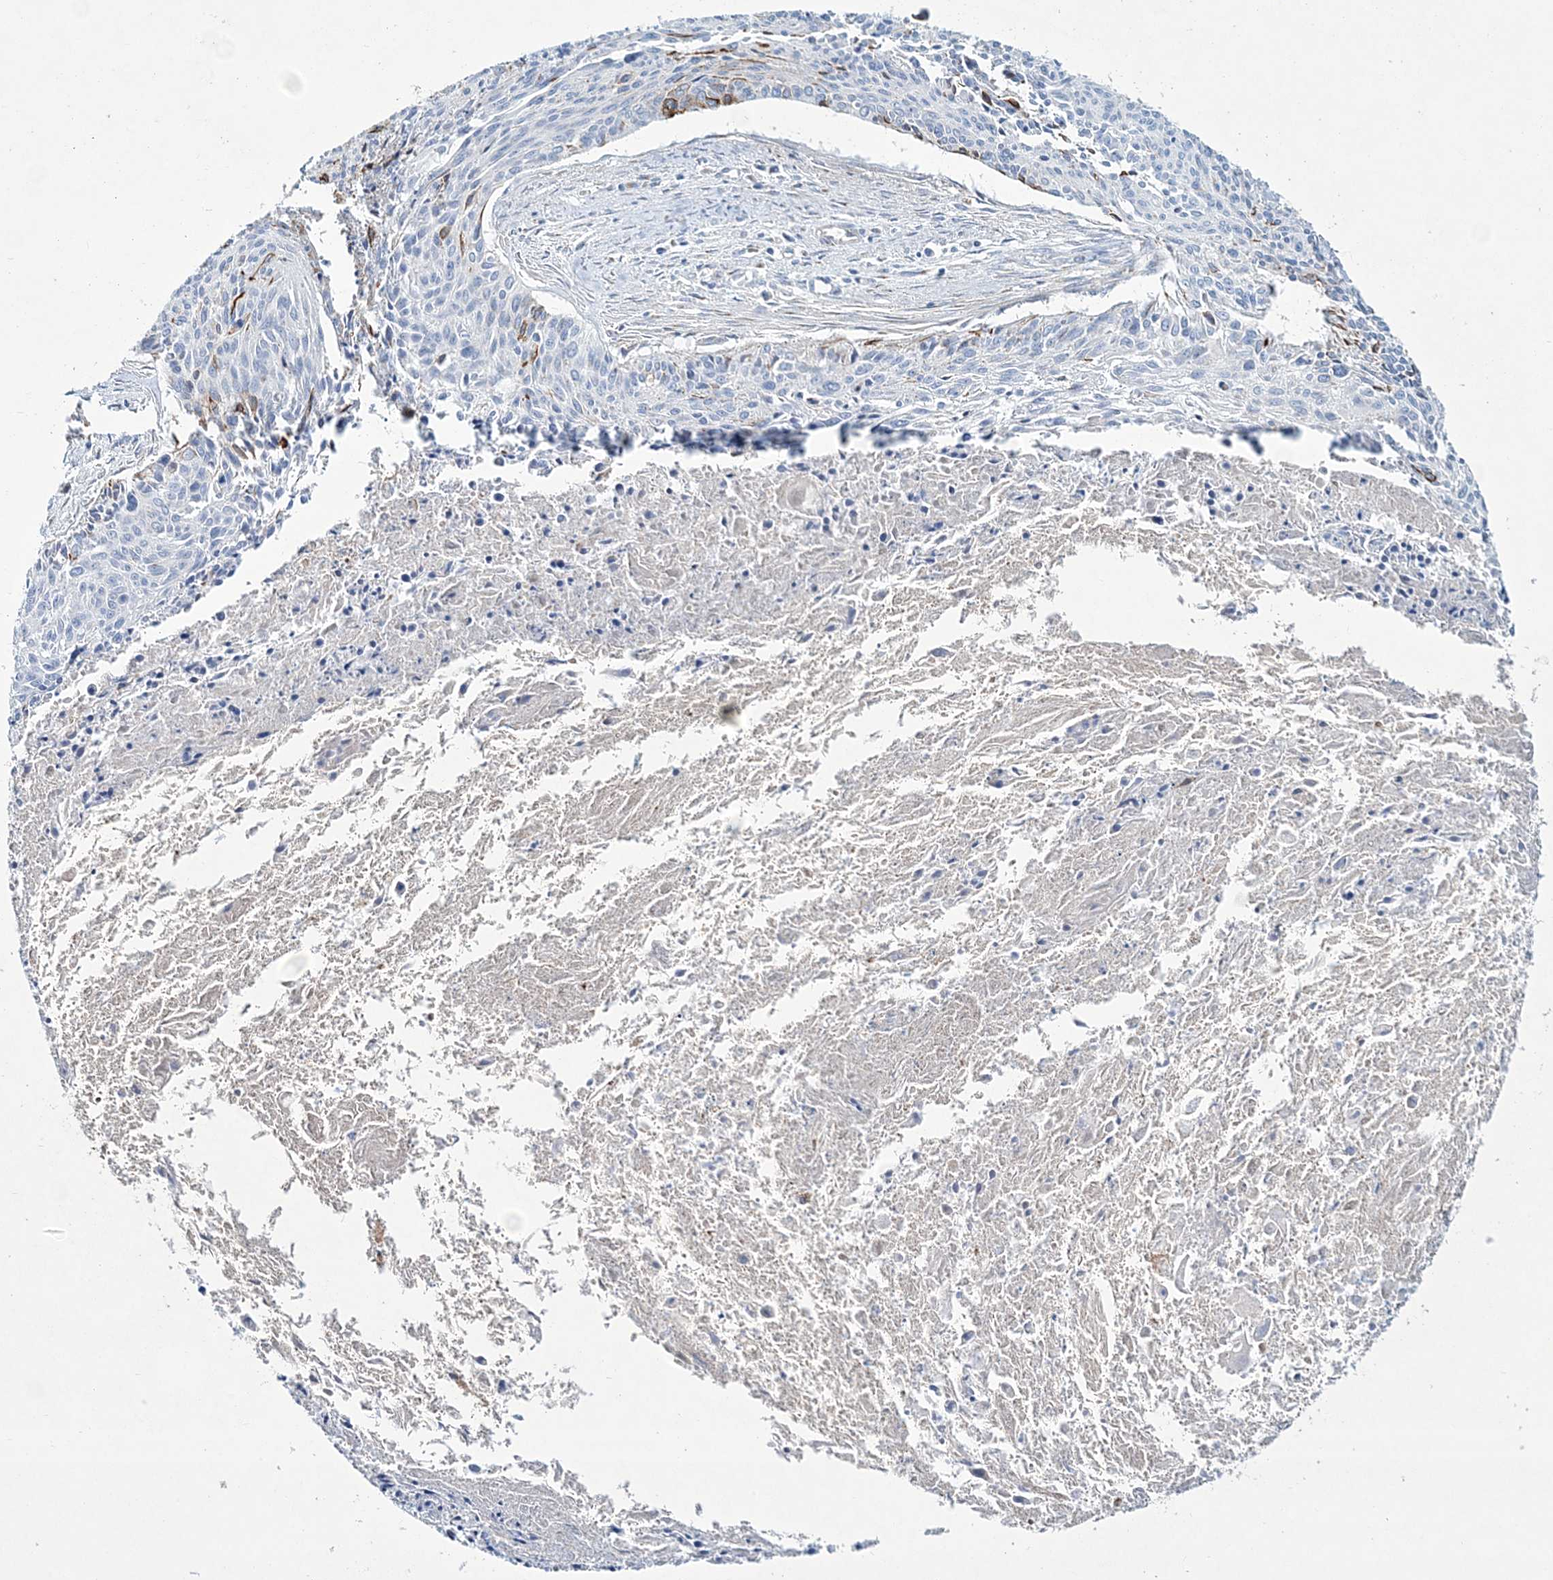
{"staining": {"intensity": "strong", "quantity": "<25%", "location": "cytoplasmic/membranous"}, "tissue": "cervical cancer", "cell_type": "Tumor cells", "image_type": "cancer", "snomed": [{"axis": "morphology", "description": "Squamous cell carcinoma, NOS"}, {"axis": "topography", "description": "Cervix"}], "caption": "High-power microscopy captured an immunohistochemistry (IHC) photomicrograph of squamous cell carcinoma (cervical), revealing strong cytoplasmic/membranous positivity in about <25% of tumor cells.", "gene": "ADGRL1", "patient": {"sex": "female", "age": 55}}